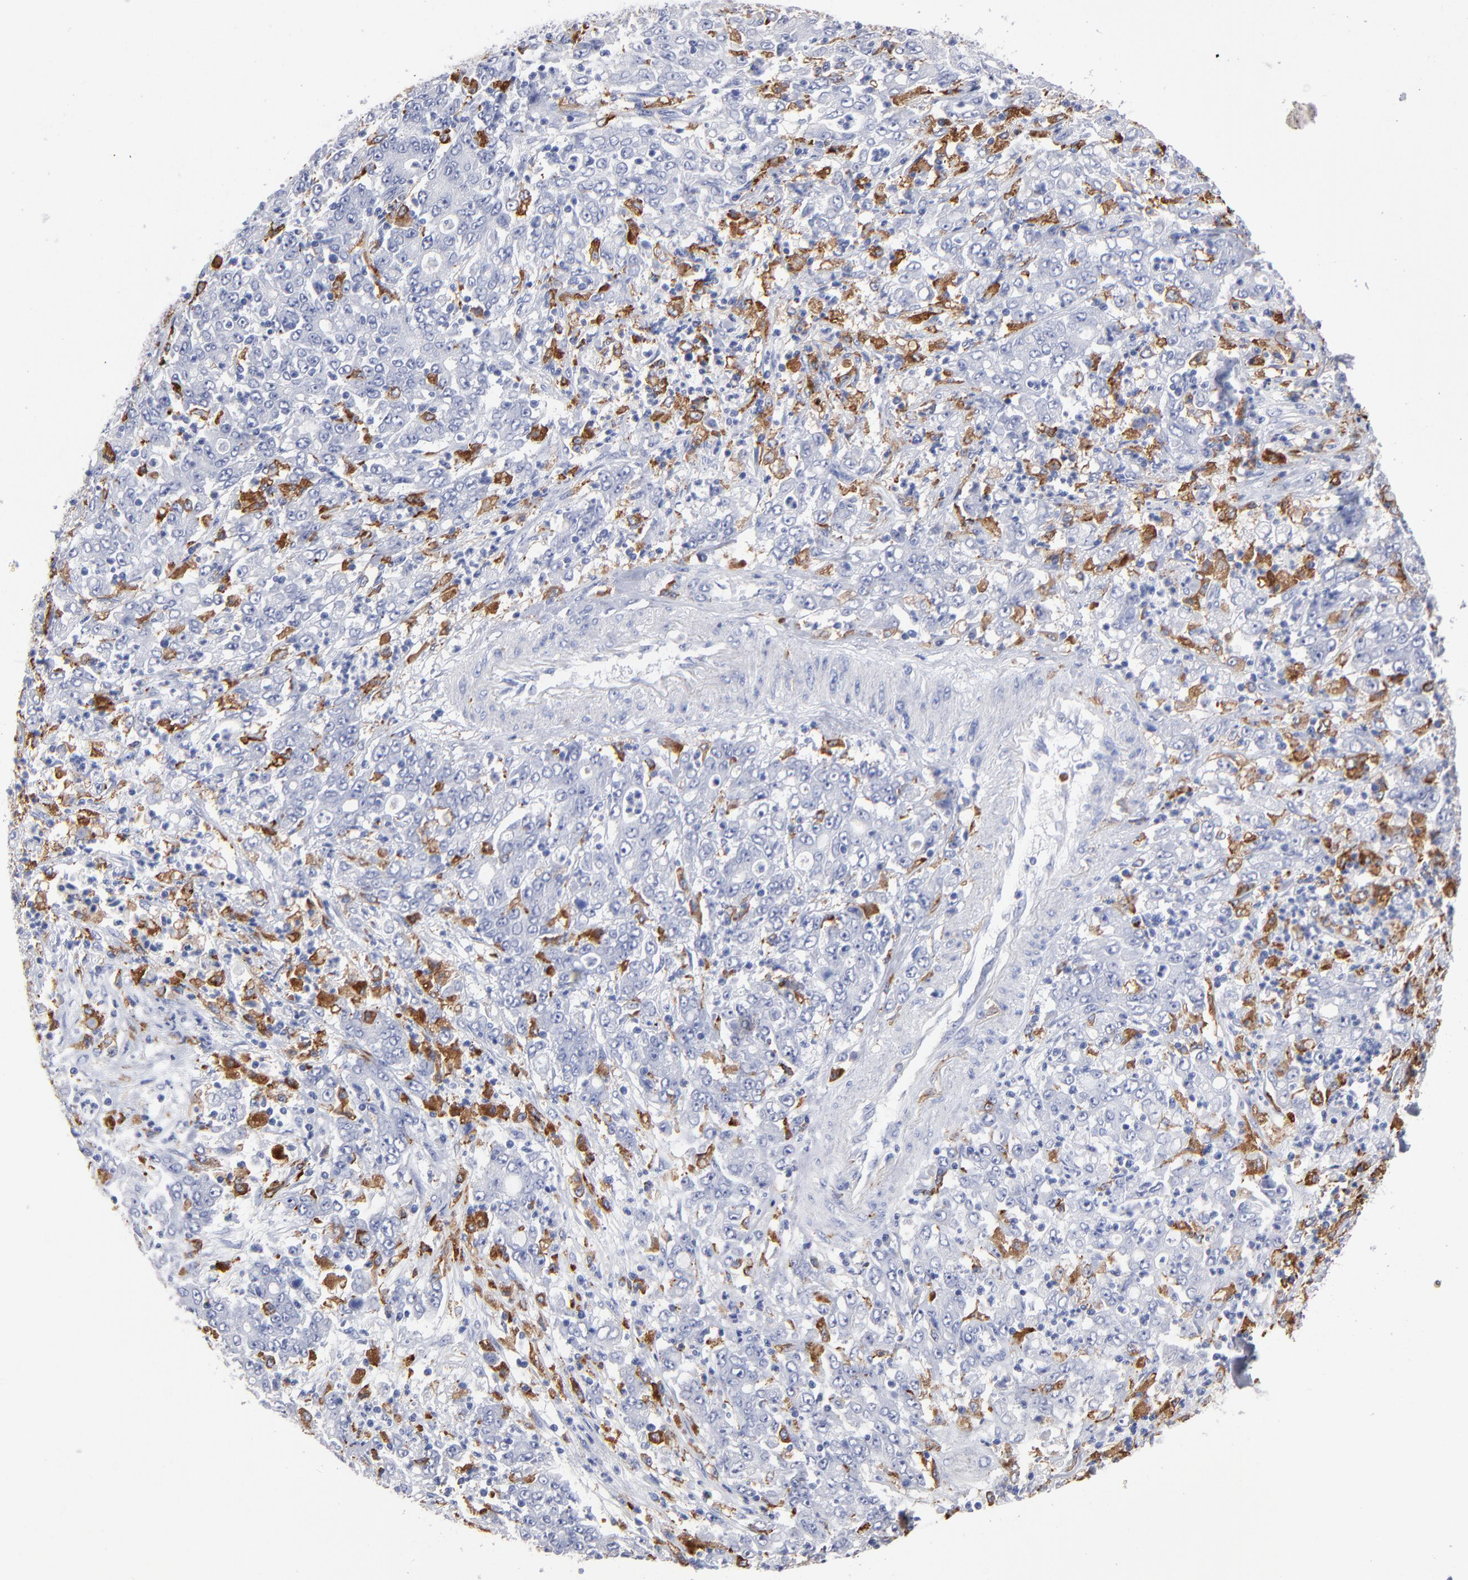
{"staining": {"intensity": "negative", "quantity": "none", "location": "none"}, "tissue": "stomach cancer", "cell_type": "Tumor cells", "image_type": "cancer", "snomed": [{"axis": "morphology", "description": "Adenocarcinoma, NOS"}, {"axis": "topography", "description": "Stomach, lower"}], "caption": "This is an immunohistochemistry image of stomach cancer. There is no staining in tumor cells.", "gene": "CD180", "patient": {"sex": "female", "age": 71}}